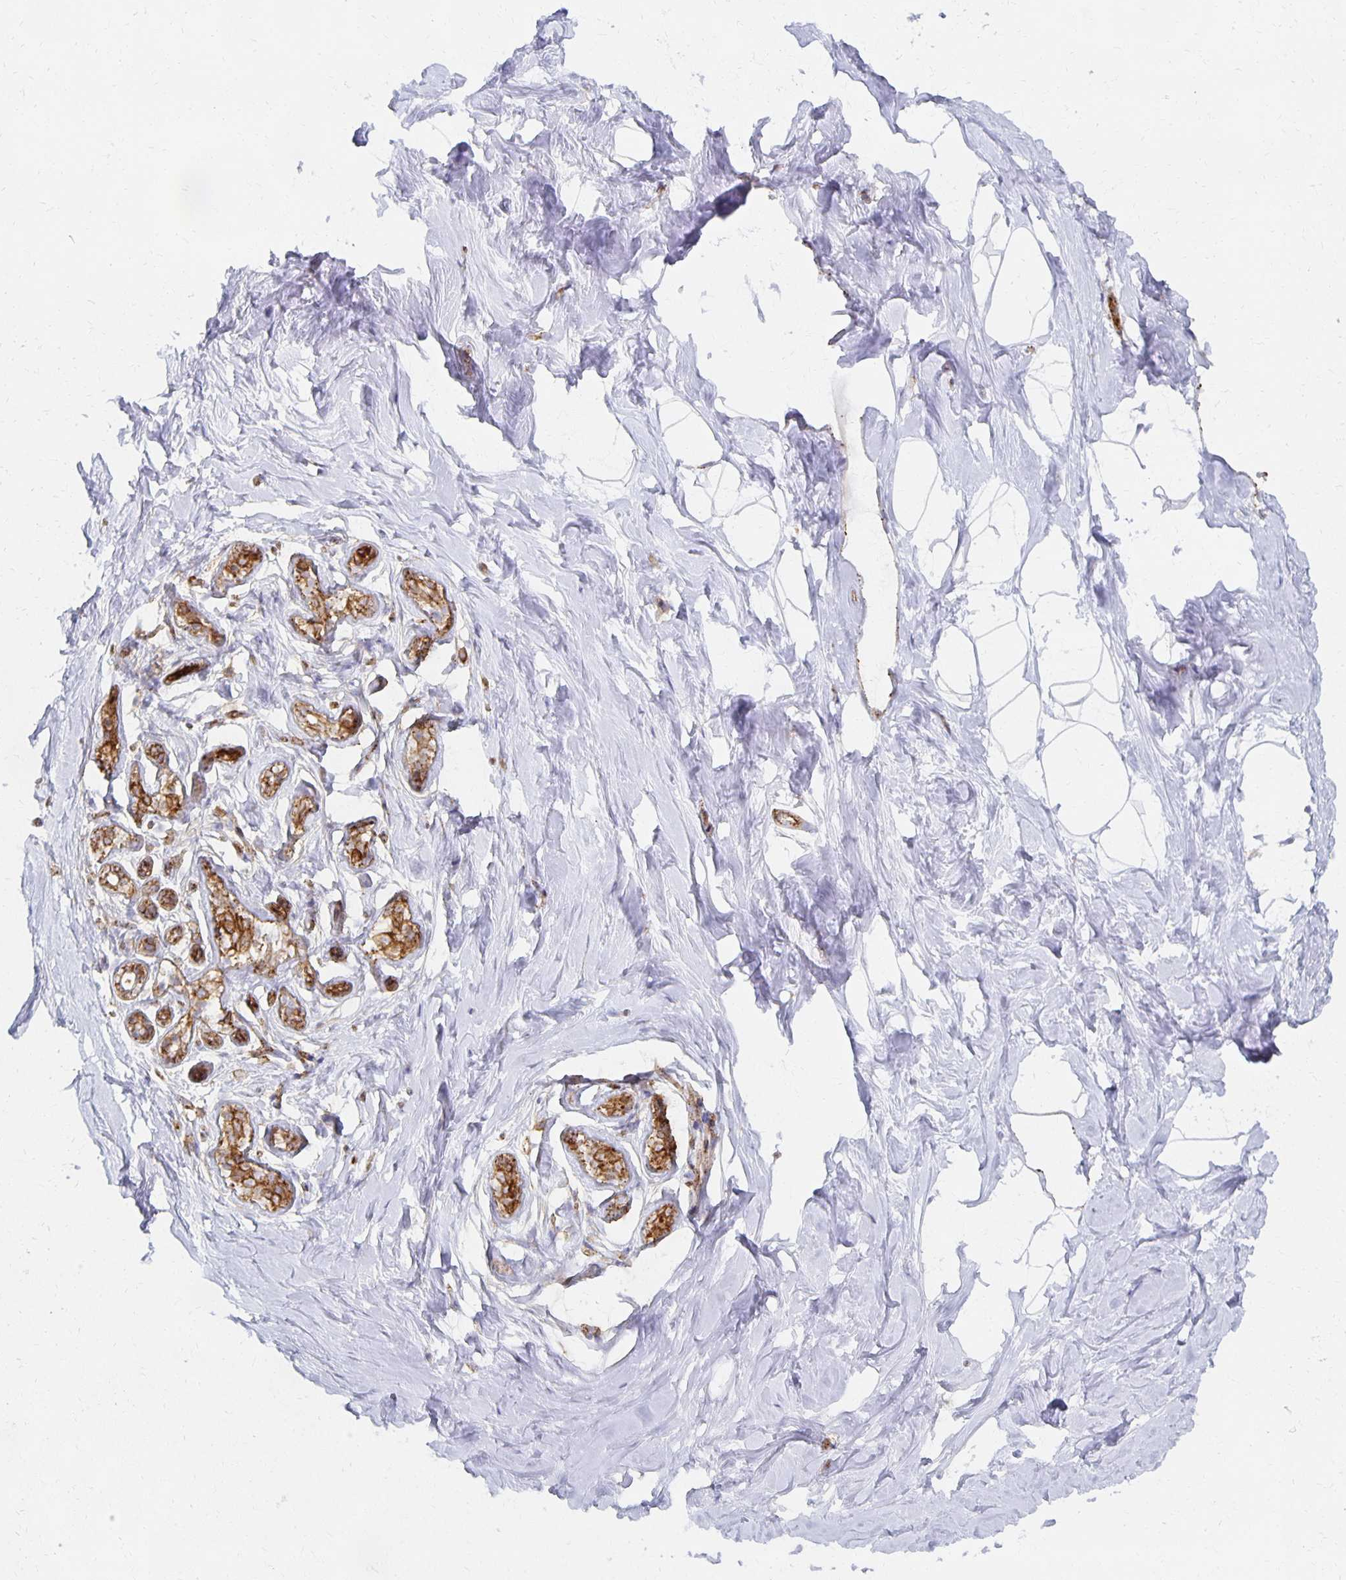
{"staining": {"intensity": "negative", "quantity": "none", "location": "none"}, "tissue": "breast", "cell_type": "Adipocytes", "image_type": "normal", "snomed": [{"axis": "morphology", "description": "Normal tissue, NOS"}, {"axis": "topography", "description": "Breast"}], "caption": "DAB (3,3'-diaminobenzidine) immunohistochemical staining of benign human breast exhibits no significant staining in adipocytes.", "gene": "TAAR1", "patient": {"sex": "female", "age": 32}}